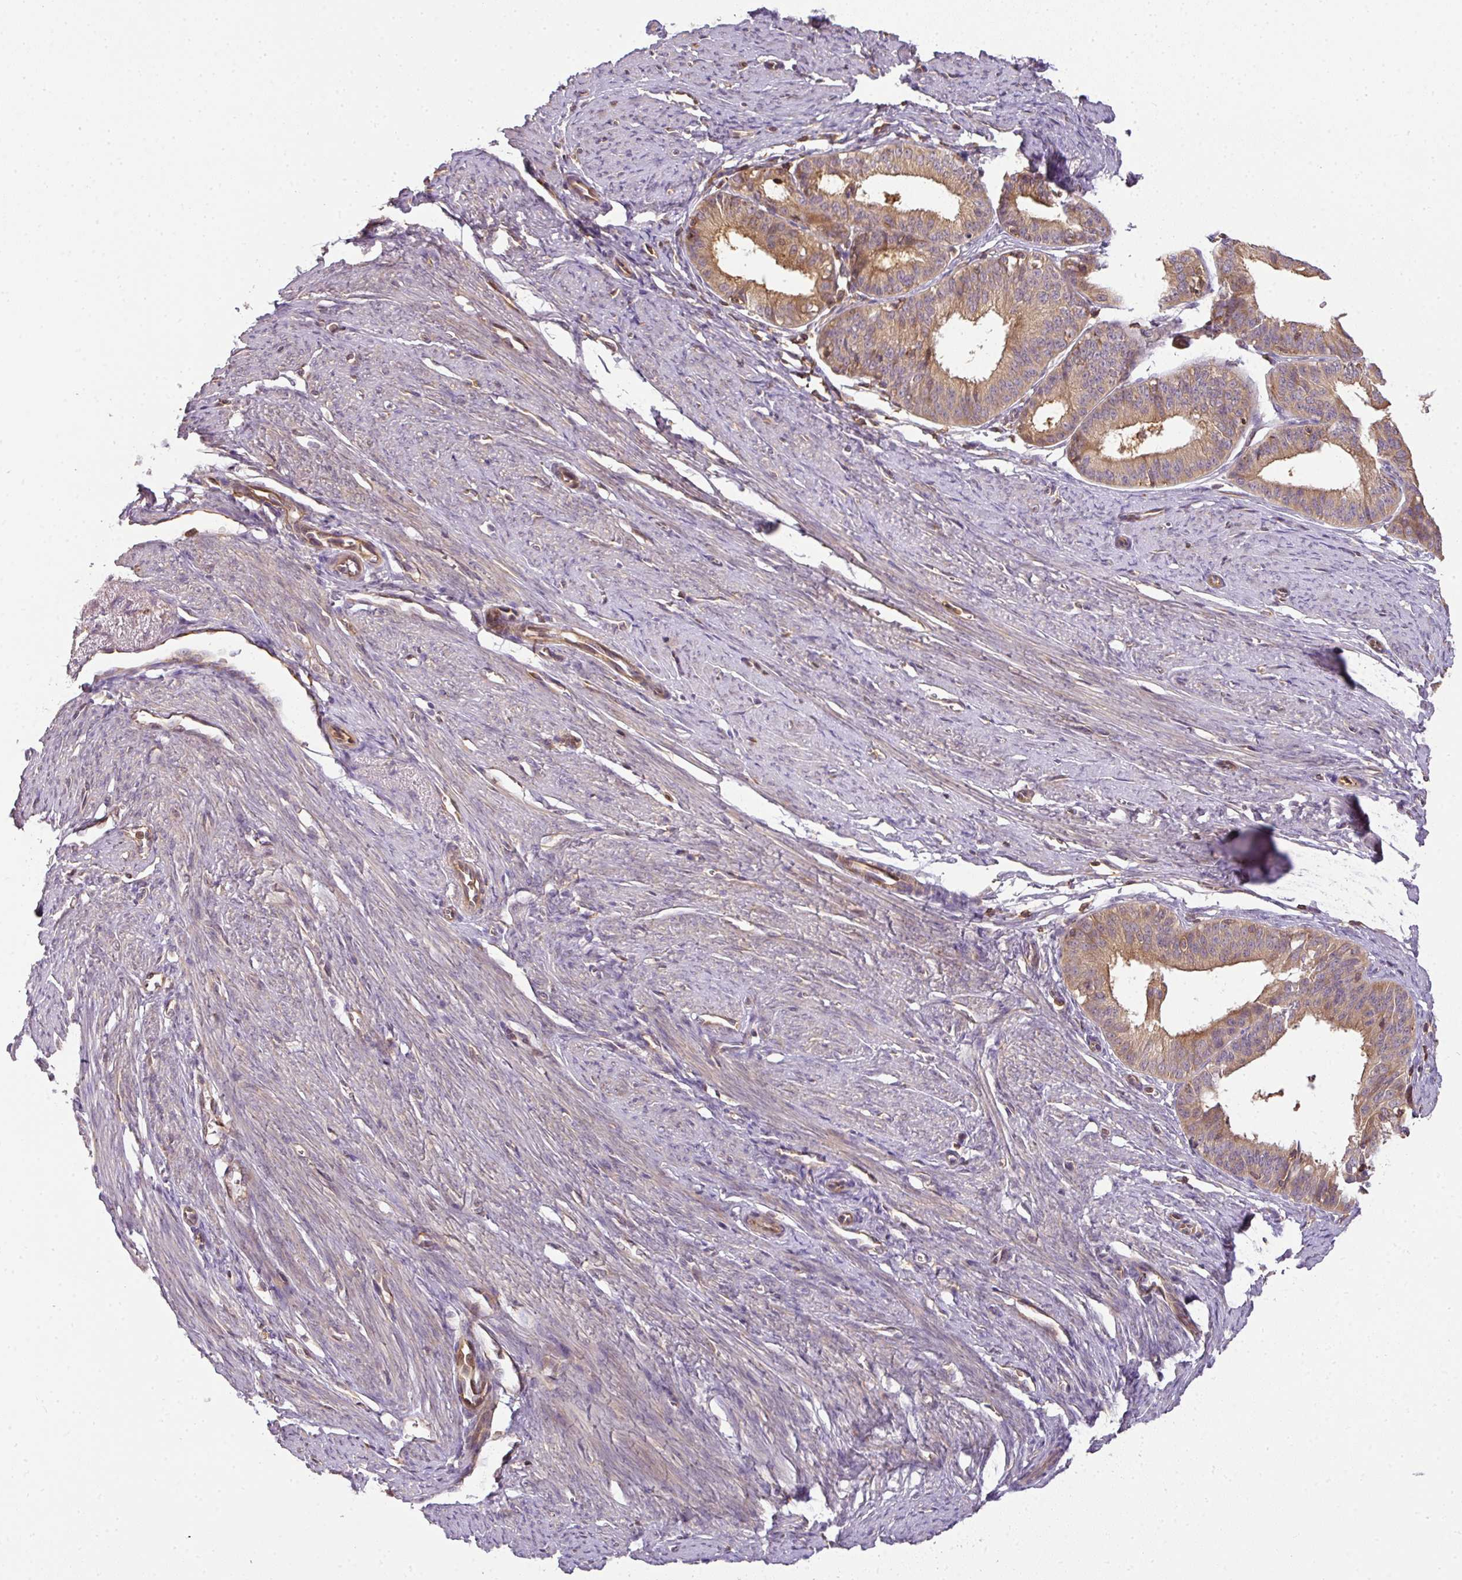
{"staining": {"intensity": "moderate", "quantity": ">75%", "location": "cytoplasmic/membranous"}, "tissue": "endometrial cancer", "cell_type": "Tumor cells", "image_type": "cancer", "snomed": [{"axis": "morphology", "description": "Adenocarcinoma, NOS"}, {"axis": "topography", "description": "Endometrium"}], "caption": "A medium amount of moderate cytoplasmic/membranous positivity is appreciated in approximately >75% of tumor cells in adenocarcinoma (endometrial) tissue. (IHC, brightfield microscopy, high magnification).", "gene": "TCL1B", "patient": {"sex": "female", "age": 51}}